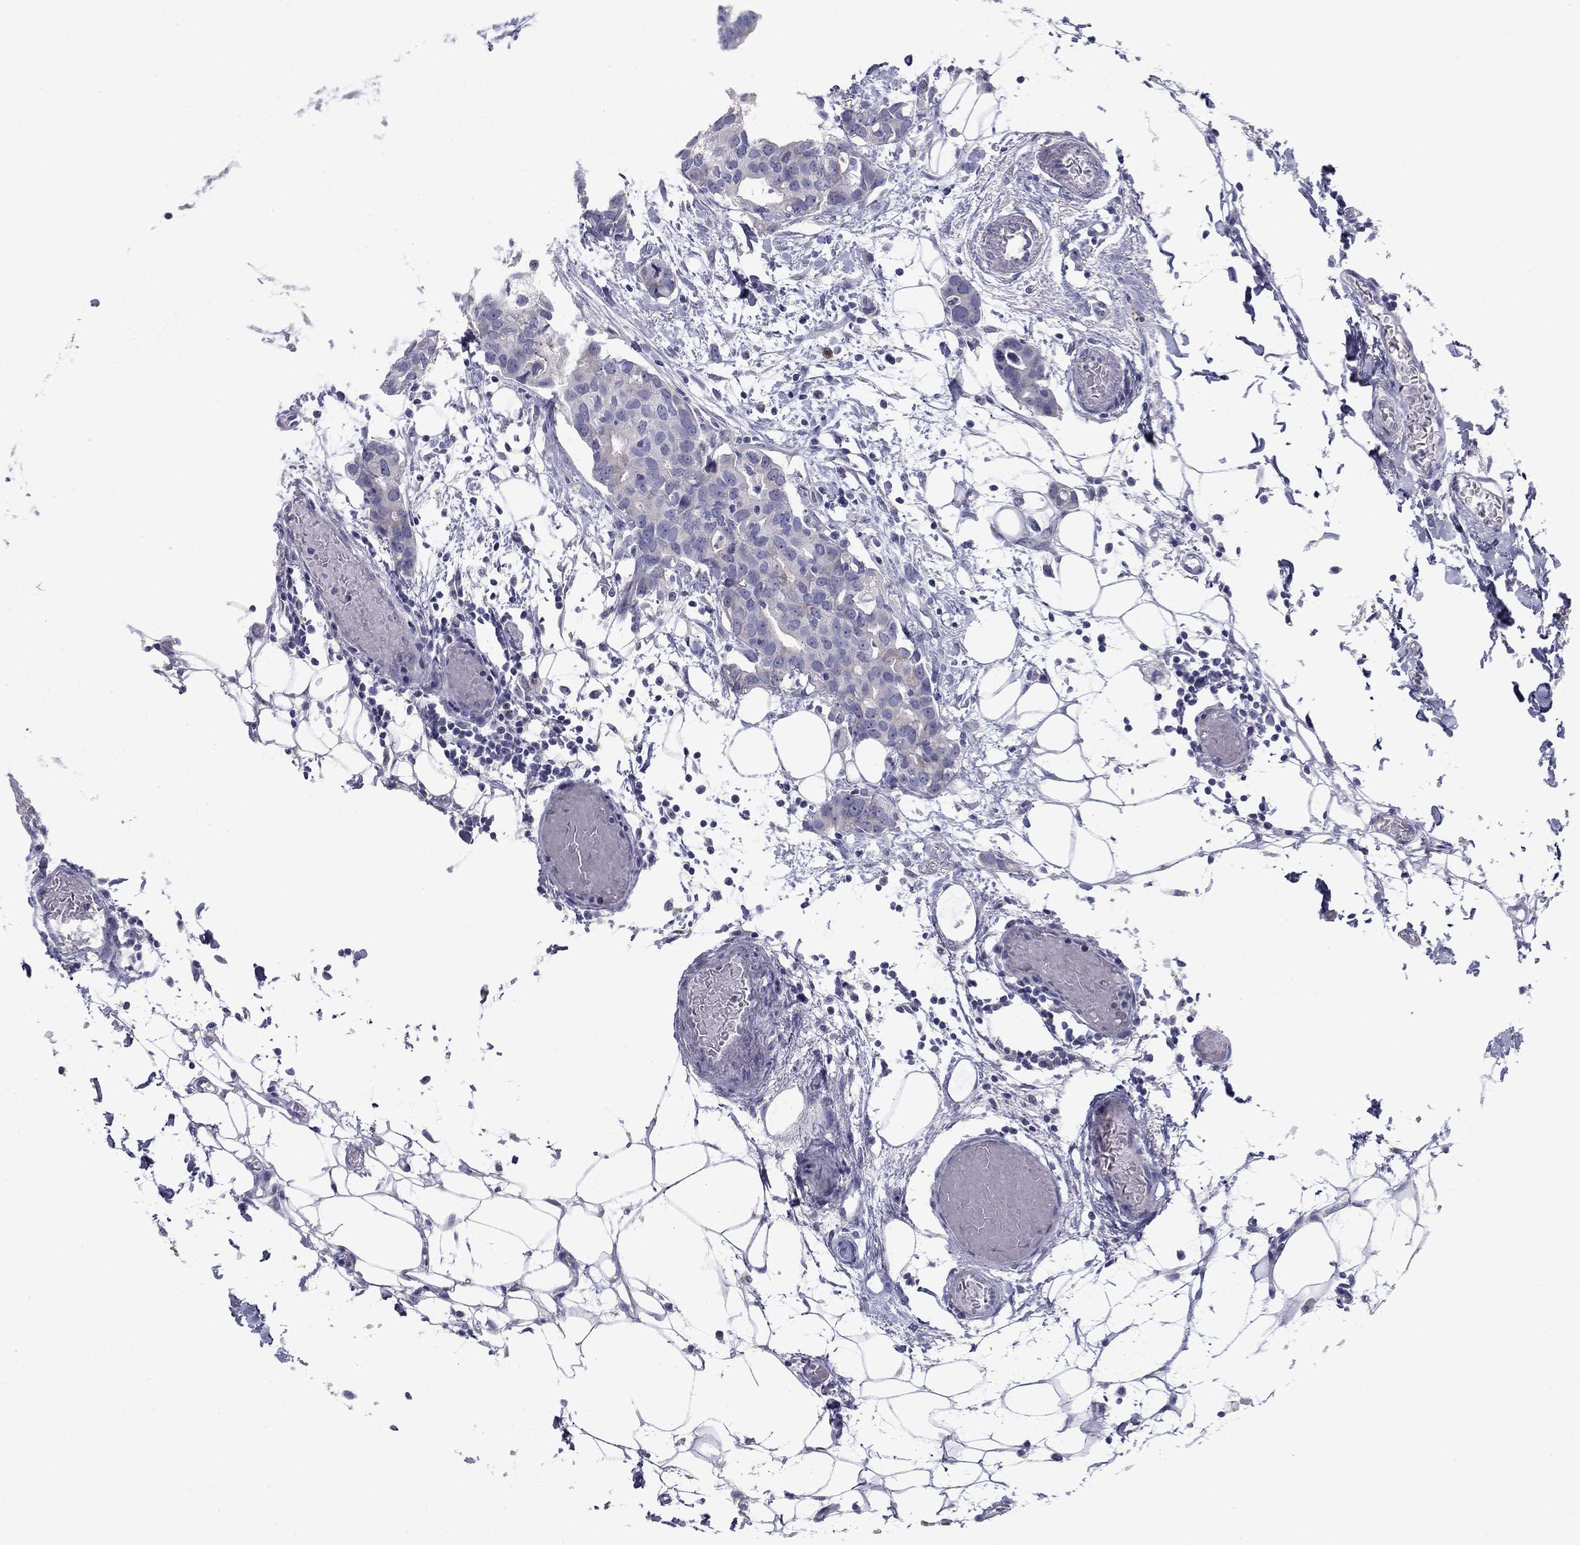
{"staining": {"intensity": "negative", "quantity": "none", "location": "none"}, "tissue": "breast cancer", "cell_type": "Tumor cells", "image_type": "cancer", "snomed": [{"axis": "morphology", "description": "Duct carcinoma"}, {"axis": "topography", "description": "Breast"}], "caption": "High magnification brightfield microscopy of breast cancer (infiltrating ductal carcinoma) stained with DAB (3,3'-diaminobenzidine) (brown) and counterstained with hematoxylin (blue): tumor cells show no significant staining.", "gene": "TP53TG5", "patient": {"sex": "female", "age": 83}}